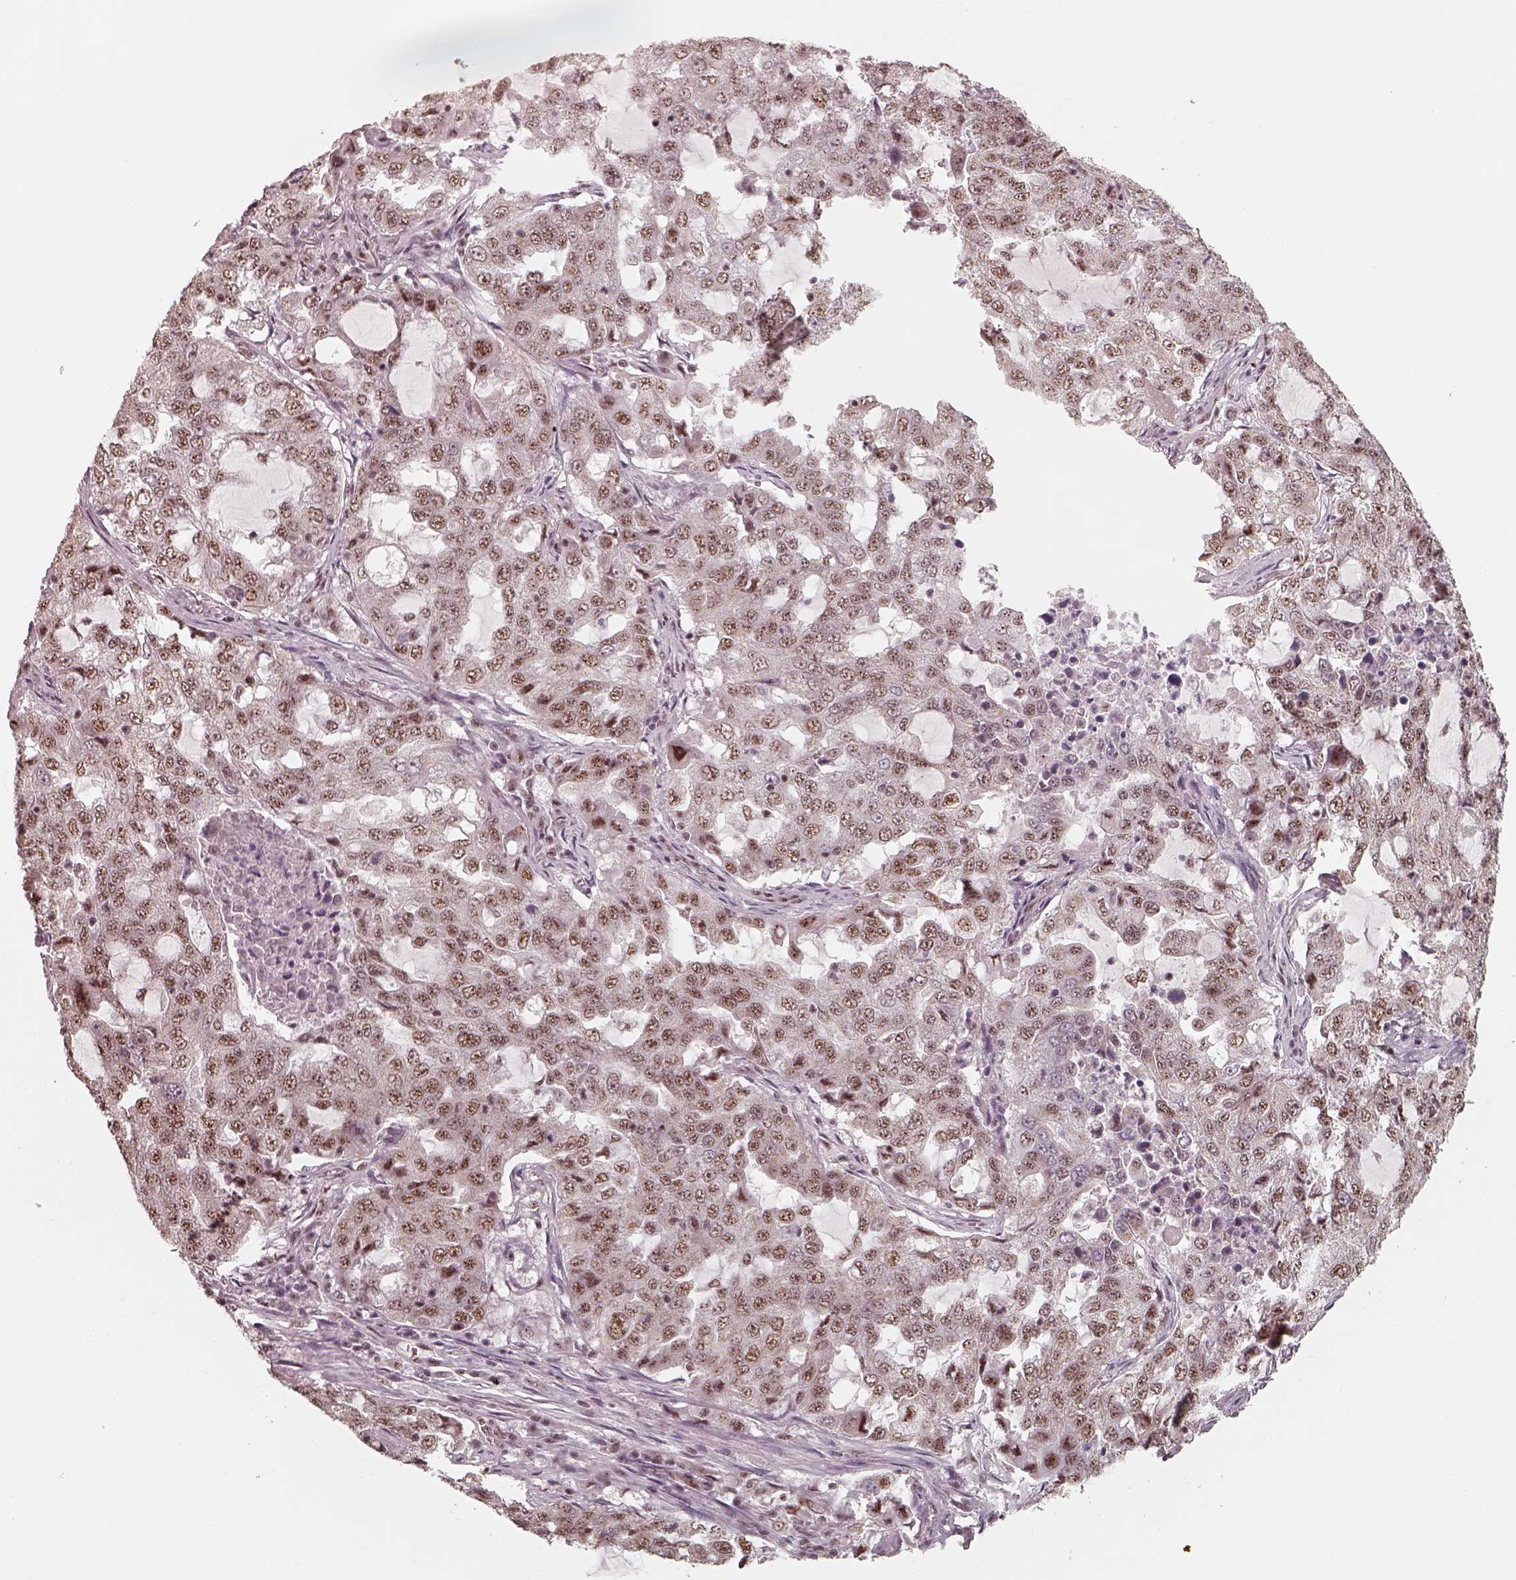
{"staining": {"intensity": "moderate", "quantity": ">75%", "location": "nuclear"}, "tissue": "lung cancer", "cell_type": "Tumor cells", "image_type": "cancer", "snomed": [{"axis": "morphology", "description": "Adenocarcinoma, NOS"}, {"axis": "topography", "description": "Lung"}], "caption": "A medium amount of moderate nuclear positivity is seen in approximately >75% of tumor cells in adenocarcinoma (lung) tissue. (Stains: DAB in brown, nuclei in blue, Microscopy: brightfield microscopy at high magnification).", "gene": "ATXN7L3", "patient": {"sex": "female", "age": 61}}